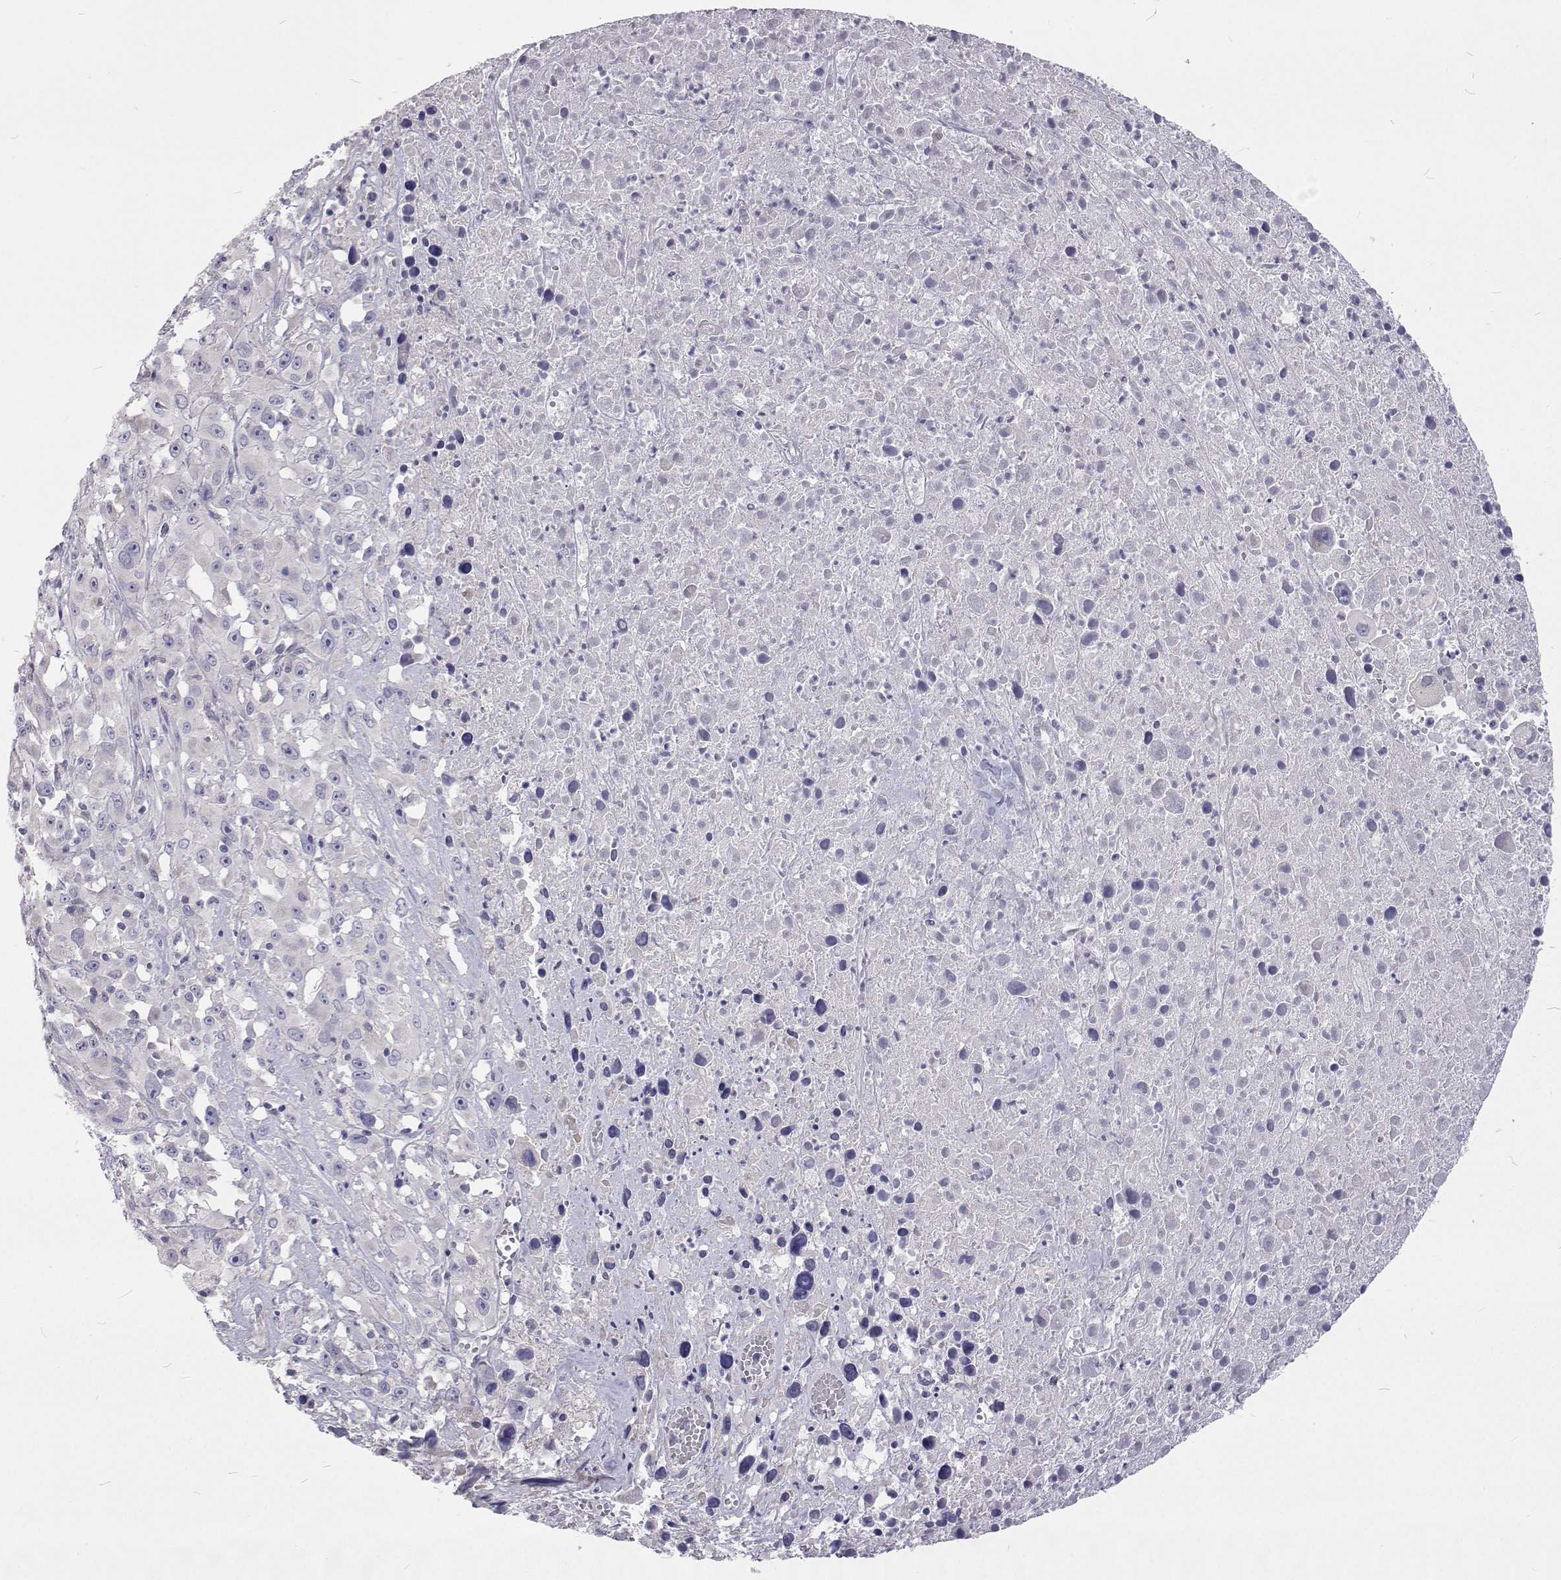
{"staining": {"intensity": "negative", "quantity": "none", "location": "none"}, "tissue": "melanoma", "cell_type": "Tumor cells", "image_type": "cancer", "snomed": [{"axis": "morphology", "description": "Malignant melanoma, Metastatic site"}, {"axis": "topography", "description": "Soft tissue"}], "caption": "A photomicrograph of human malignant melanoma (metastatic site) is negative for staining in tumor cells.", "gene": "NPR3", "patient": {"sex": "male", "age": 50}}